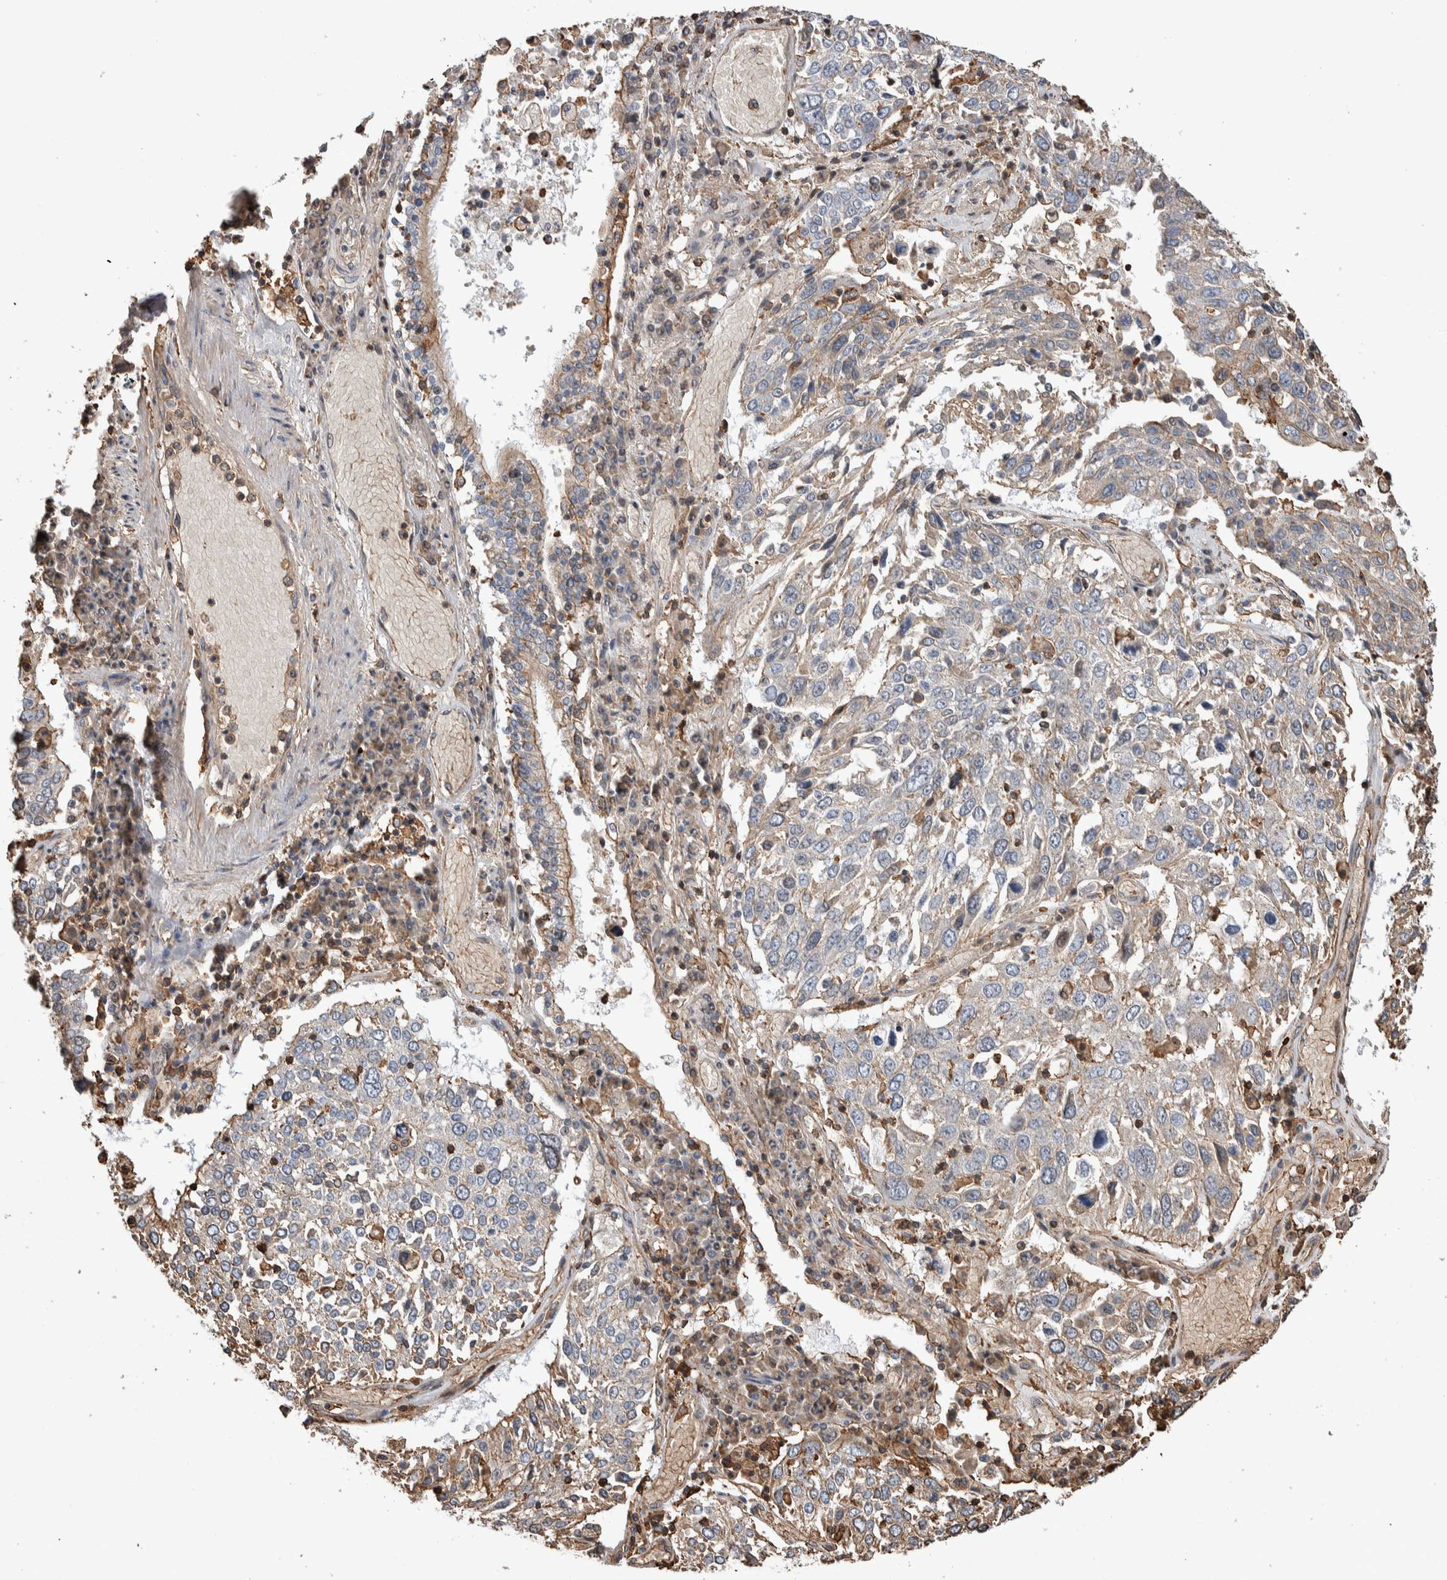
{"staining": {"intensity": "weak", "quantity": "<25%", "location": "cytoplasmic/membranous"}, "tissue": "lung cancer", "cell_type": "Tumor cells", "image_type": "cancer", "snomed": [{"axis": "morphology", "description": "Squamous cell carcinoma, NOS"}, {"axis": "topography", "description": "Lung"}], "caption": "Tumor cells show no significant staining in lung squamous cell carcinoma.", "gene": "ENPP2", "patient": {"sex": "male", "age": 65}}